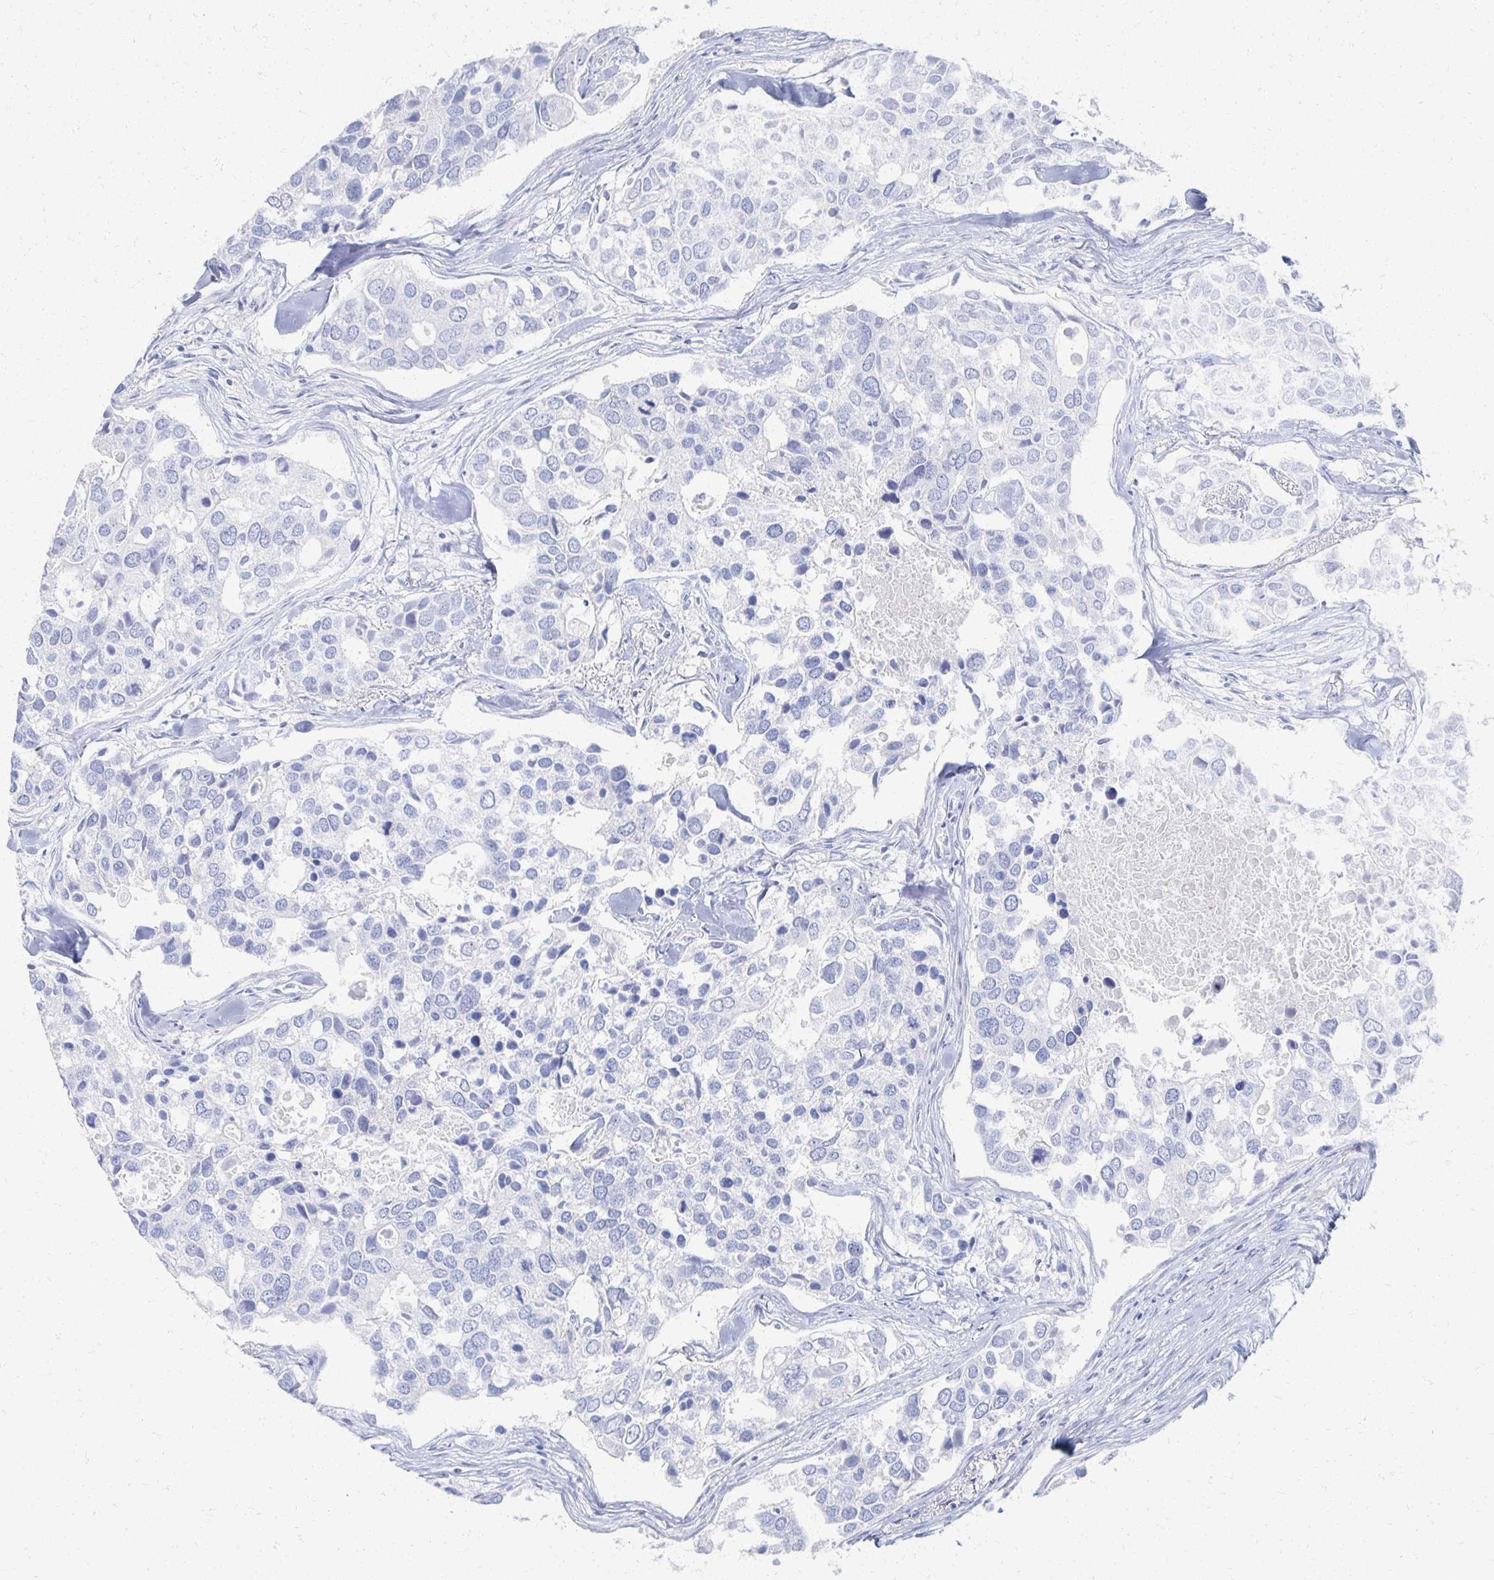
{"staining": {"intensity": "negative", "quantity": "none", "location": "none"}, "tissue": "breast cancer", "cell_type": "Tumor cells", "image_type": "cancer", "snomed": [{"axis": "morphology", "description": "Duct carcinoma"}, {"axis": "topography", "description": "Breast"}], "caption": "This is an IHC micrograph of human infiltrating ductal carcinoma (breast). There is no expression in tumor cells.", "gene": "PRR20A", "patient": {"sex": "female", "age": 83}}